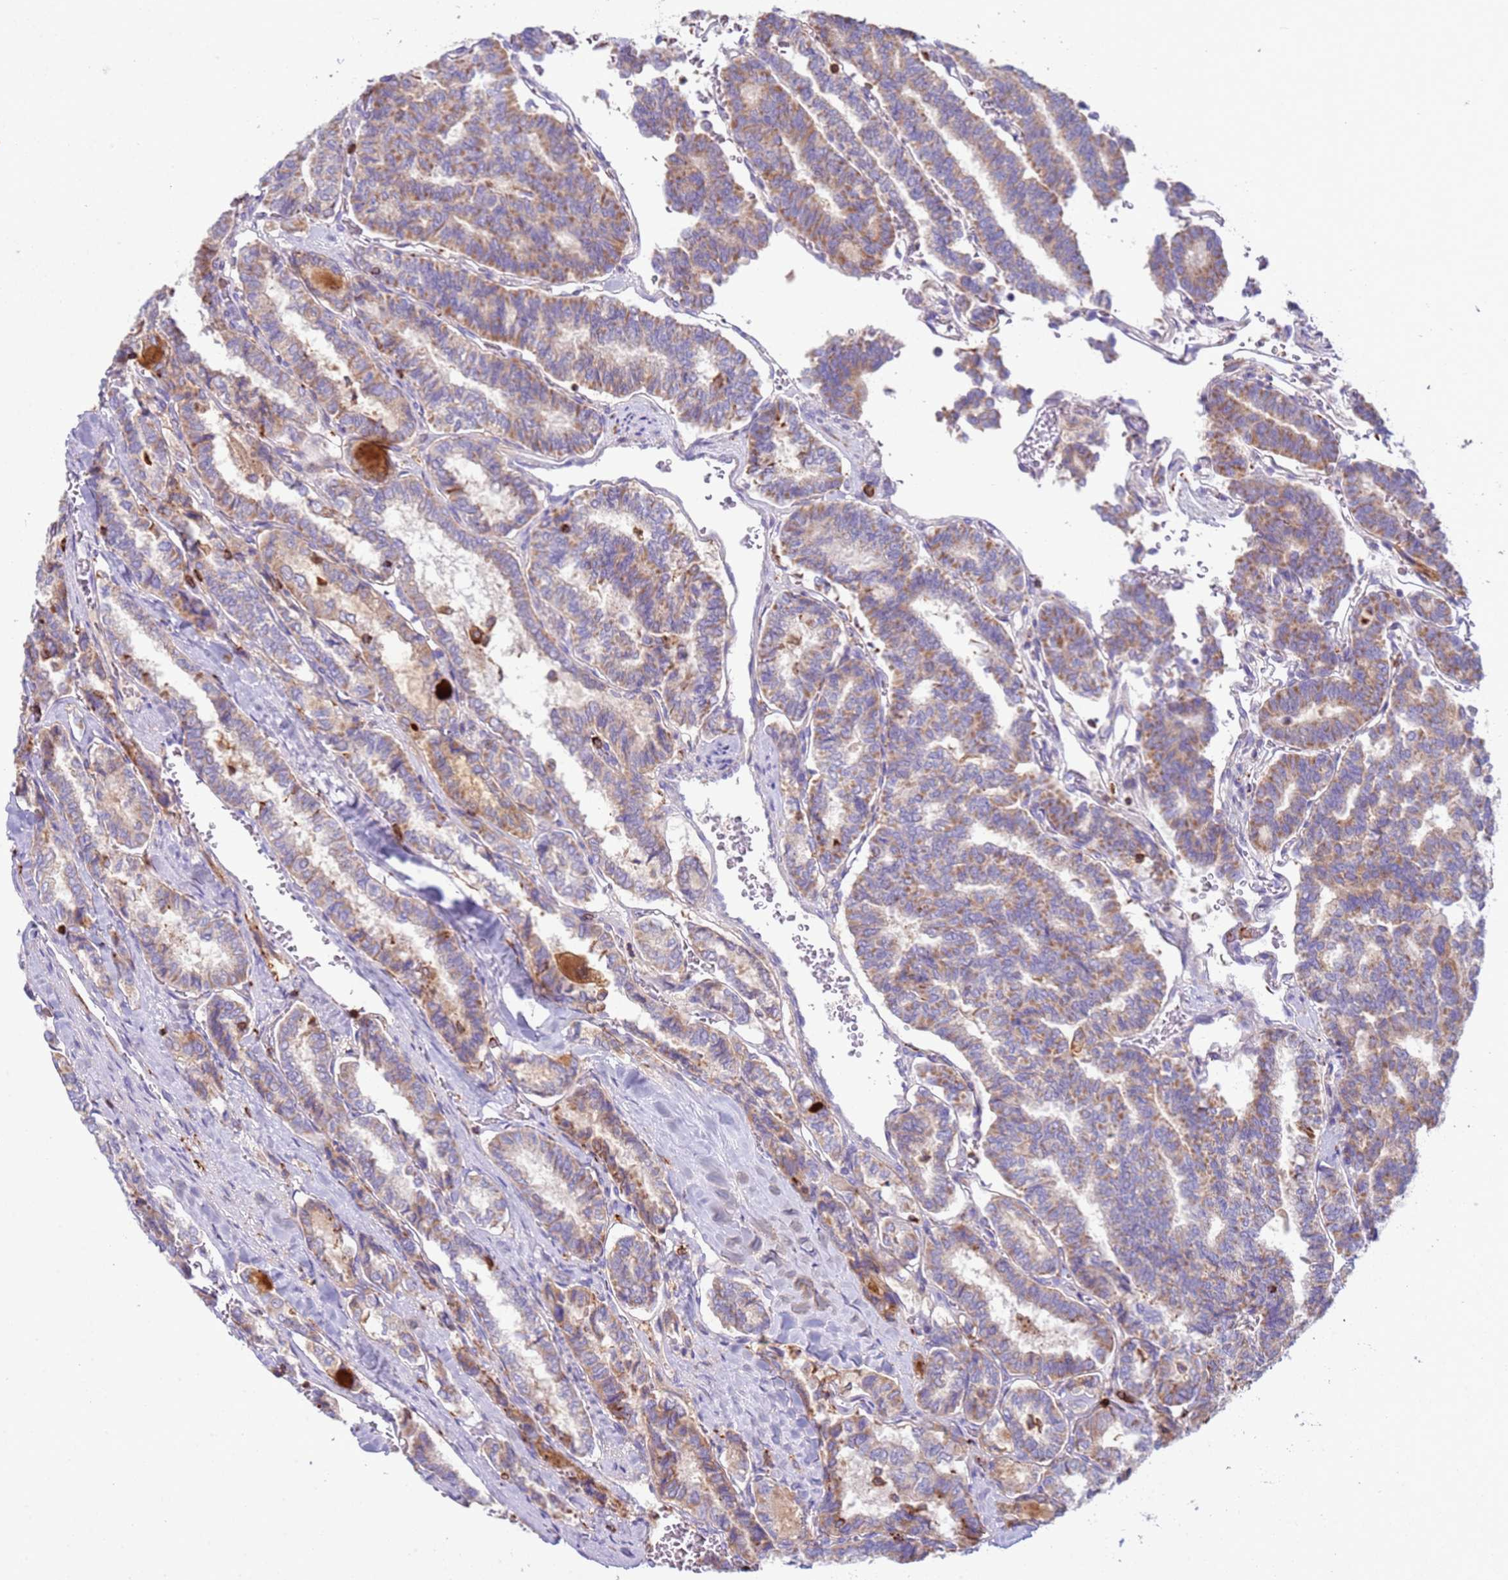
{"staining": {"intensity": "moderate", "quantity": ">75%", "location": "cytoplasmic/membranous"}, "tissue": "thyroid cancer", "cell_type": "Tumor cells", "image_type": "cancer", "snomed": [{"axis": "morphology", "description": "Papillary adenocarcinoma, NOS"}, {"axis": "topography", "description": "Thyroid gland"}], "caption": "Papillary adenocarcinoma (thyroid) stained for a protein (brown) reveals moderate cytoplasmic/membranous positive expression in about >75% of tumor cells.", "gene": "TTPAL", "patient": {"sex": "female", "age": 35}}